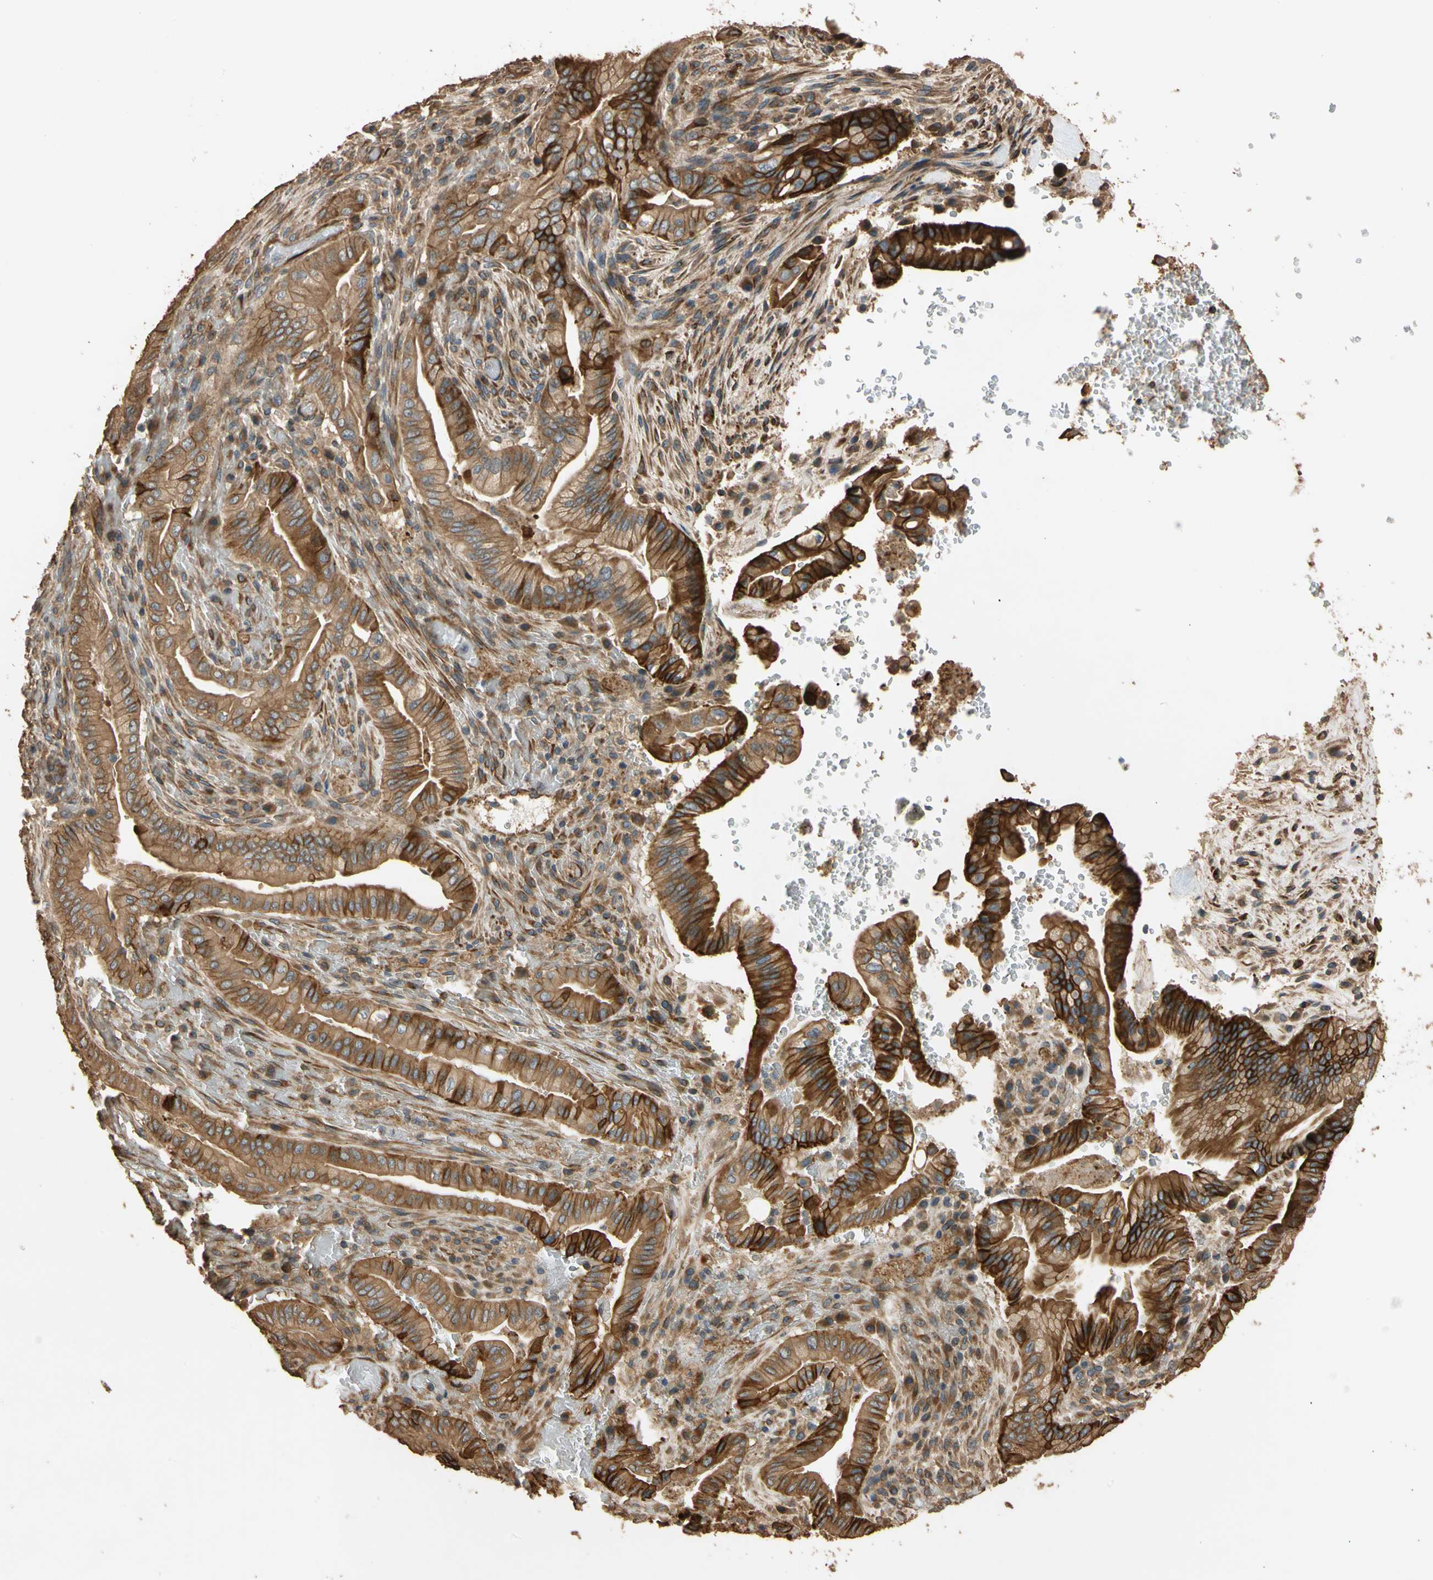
{"staining": {"intensity": "strong", "quantity": ">75%", "location": "cytoplasmic/membranous"}, "tissue": "liver cancer", "cell_type": "Tumor cells", "image_type": "cancer", "snomed": [{"axis": "morphology", "description": "Cholangiocarcinoma"}, {"axis": "topography", "description": "Liver"}], "caption": "Liver cholangiocarcinoma tissue reveals strong cytoplasmic/membranous positivity in about >75% of tumor cells (DAB (3,3'-diaminobenzidine) IHC with brightfield microscopy, high magnification).", "gene": "MGRN1", "patient": {"sex": "female", "age": 68}}